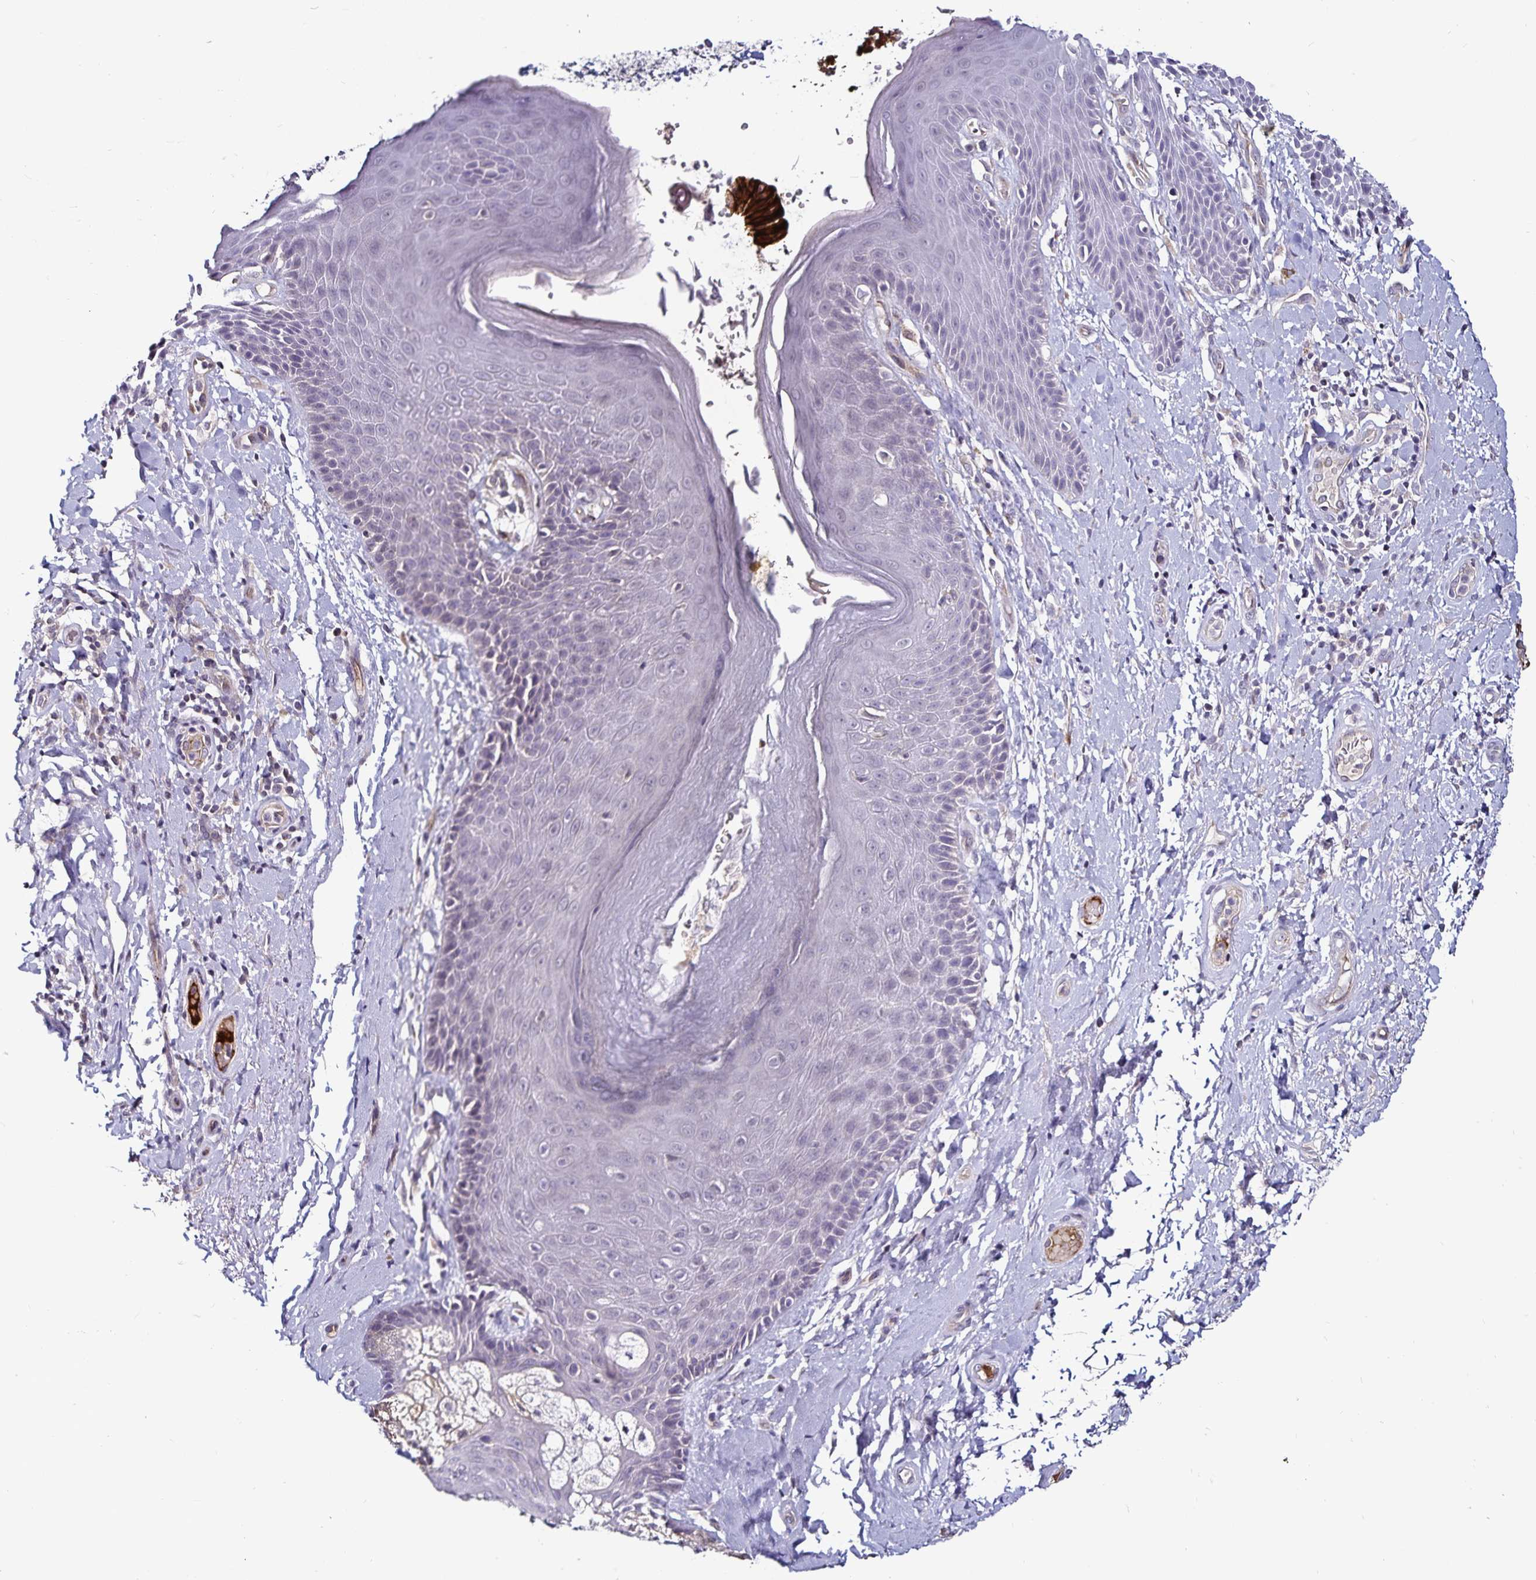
{"staining": {"intensity": "negative", "quantity": "none", "location": "none"}, "tissue": "skin", "cell_type": "Epidermal cells", "image_type": "normal", "snomed": [{"axis": "morphology", "description": "Normal tissue, NOS"}, {"axis": "topography", "description": "Anal"}, {"axis": "topography", "description": "Peripheral nerve tissue"}], "caption": "The IHC histopathology image has no significant positivity in epidermal cells of skin. (DAB IHC with hematoxylin counter stain).", "gene": "ACSL5", "patient": {"sex": "male", "age": 51}}